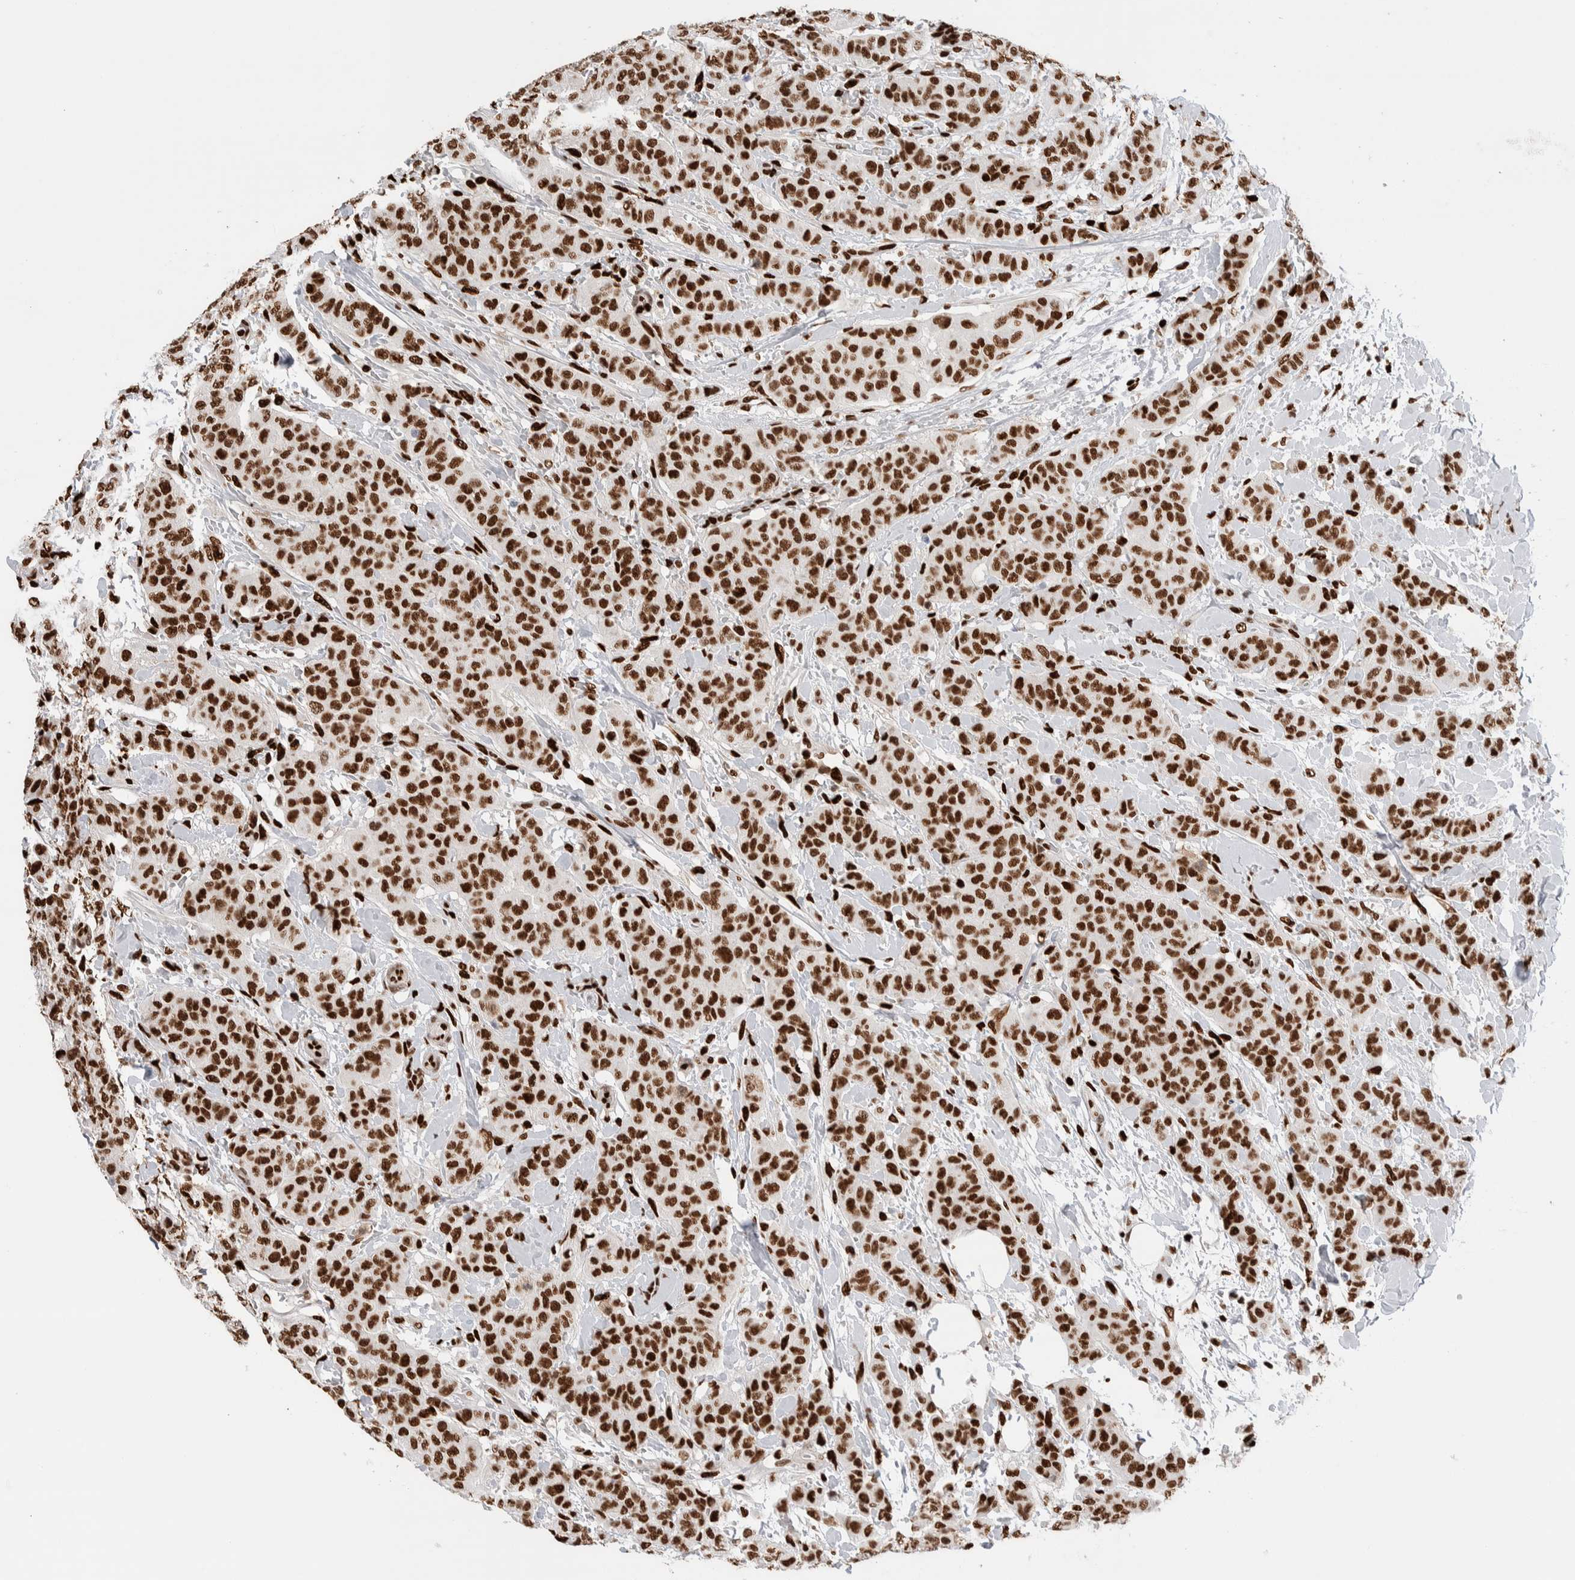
{"staining": {"intensity": "strong", "quantity": ">75%", "location": "nuclear"}, "tissue": "breast cancer", "cell_type": "Tumor cells", "image_type": "cancer", "snomed": [{"axis": "morphology", "description": "Normal tissue, NOS"}, {"axis": "morphology", "description": "Duct carcinoma"}, {"axis": "topography", "description": "Breast"}], "caption": "High-magnification brightfield microscopy of breast invasive ductal carcinoma stained with DAB (3,3'-diaminobenzidine) (brown) and counterstained with hematoxylin (blue). tumor cells exhibit strong nuclear staining is appreciated in approximately>75% of cells.", "gene": "RNASEK-C17orf49", "patient": {"sex": "female", "age": 40}}